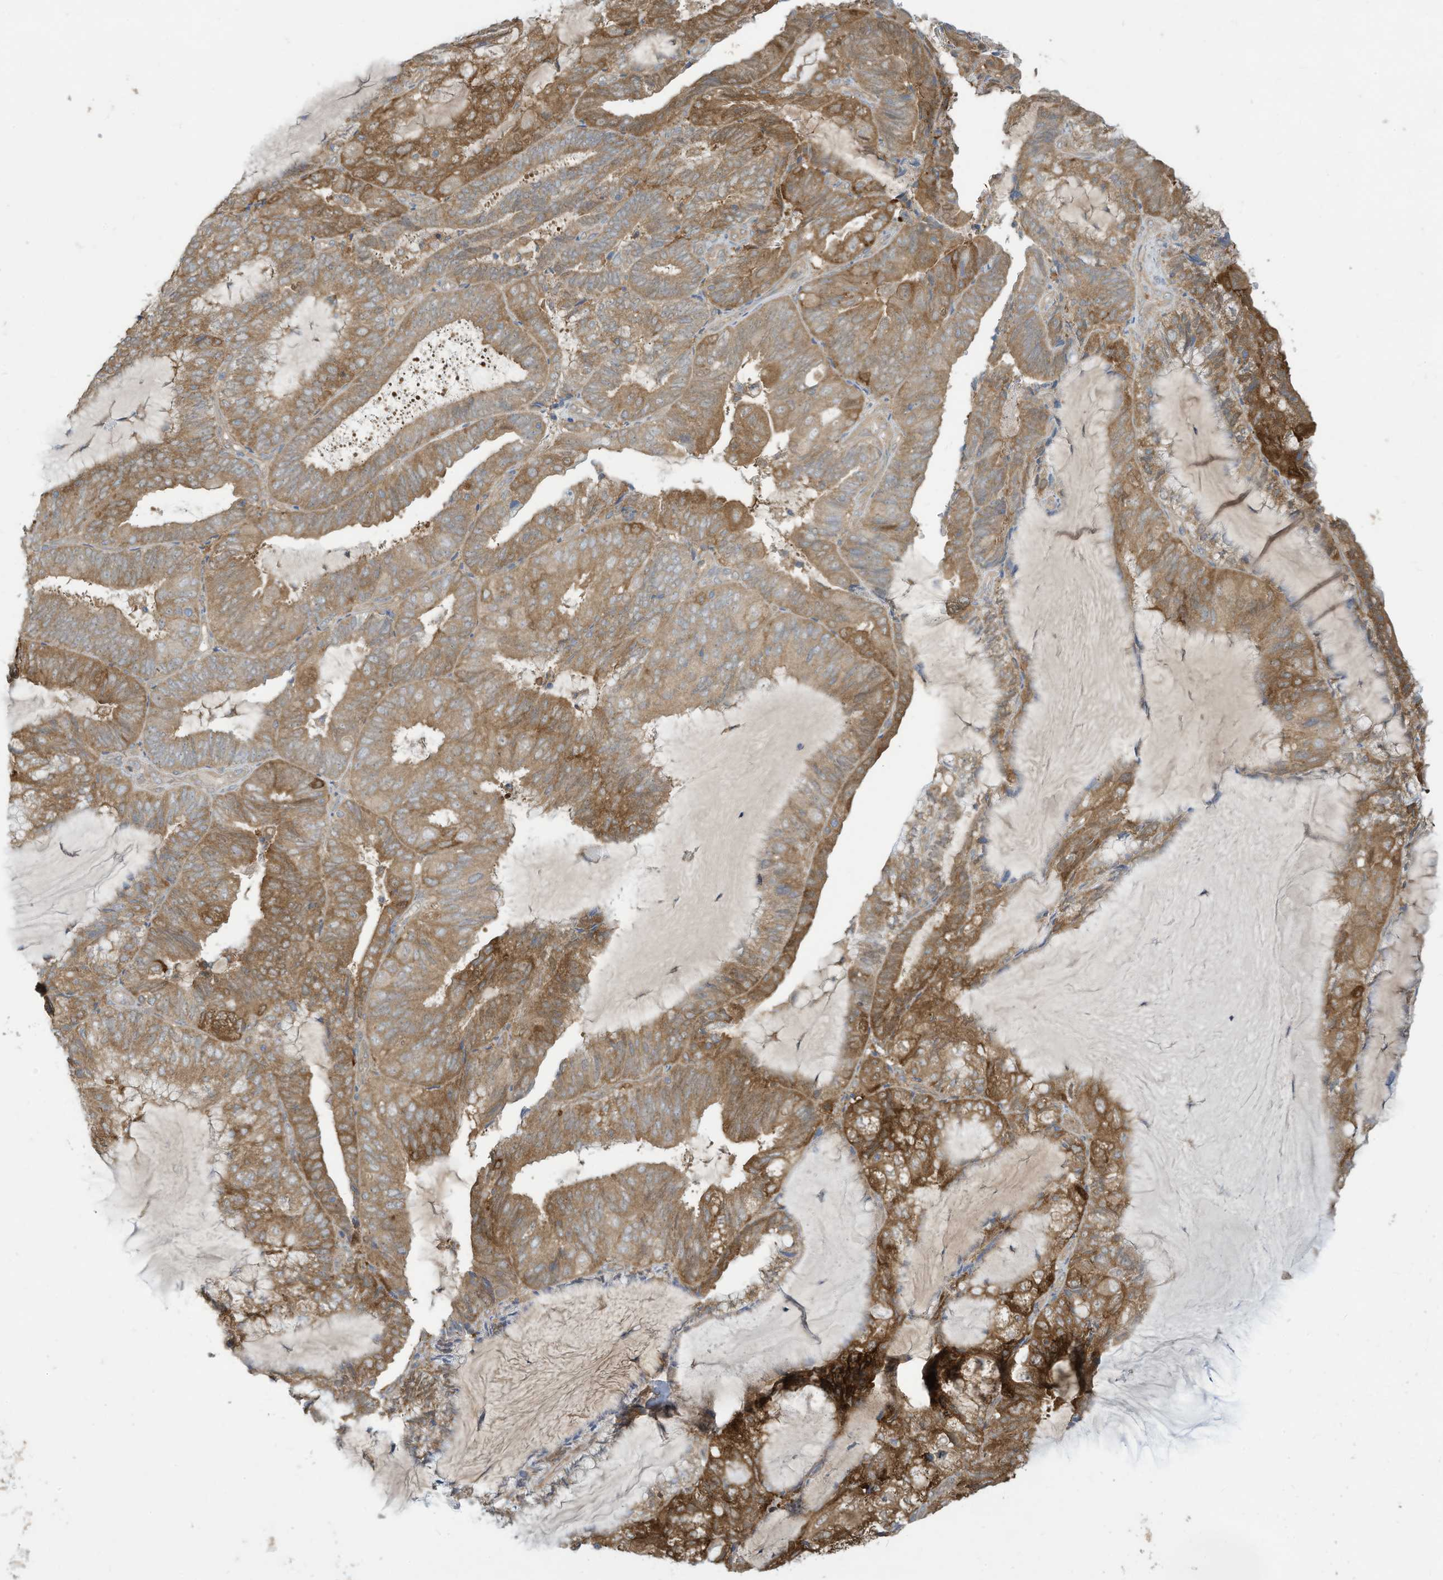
{"staining": {"intensity": "moderate", "quantity": ">75%", "location": "cytoplasmic/membranous"}, "tissue": "endometrial cancer", "cell_type": "Tumor cells", "image_type": "cancer", "snomed": [{"axis": "morphology", "description": "Adenocarcinoma, NOS"}, {"axis": "topography", "description": "Endometrium"}], "caption": "An image showing moderate cytoplasmic/membranous expression in about >75% of tumor cells in adenocarcinoma (endometrial), as visualized by brown immunohistochemical staining.", "gene": "ADI1", "patient": {"sex": "female", "age": 81}}